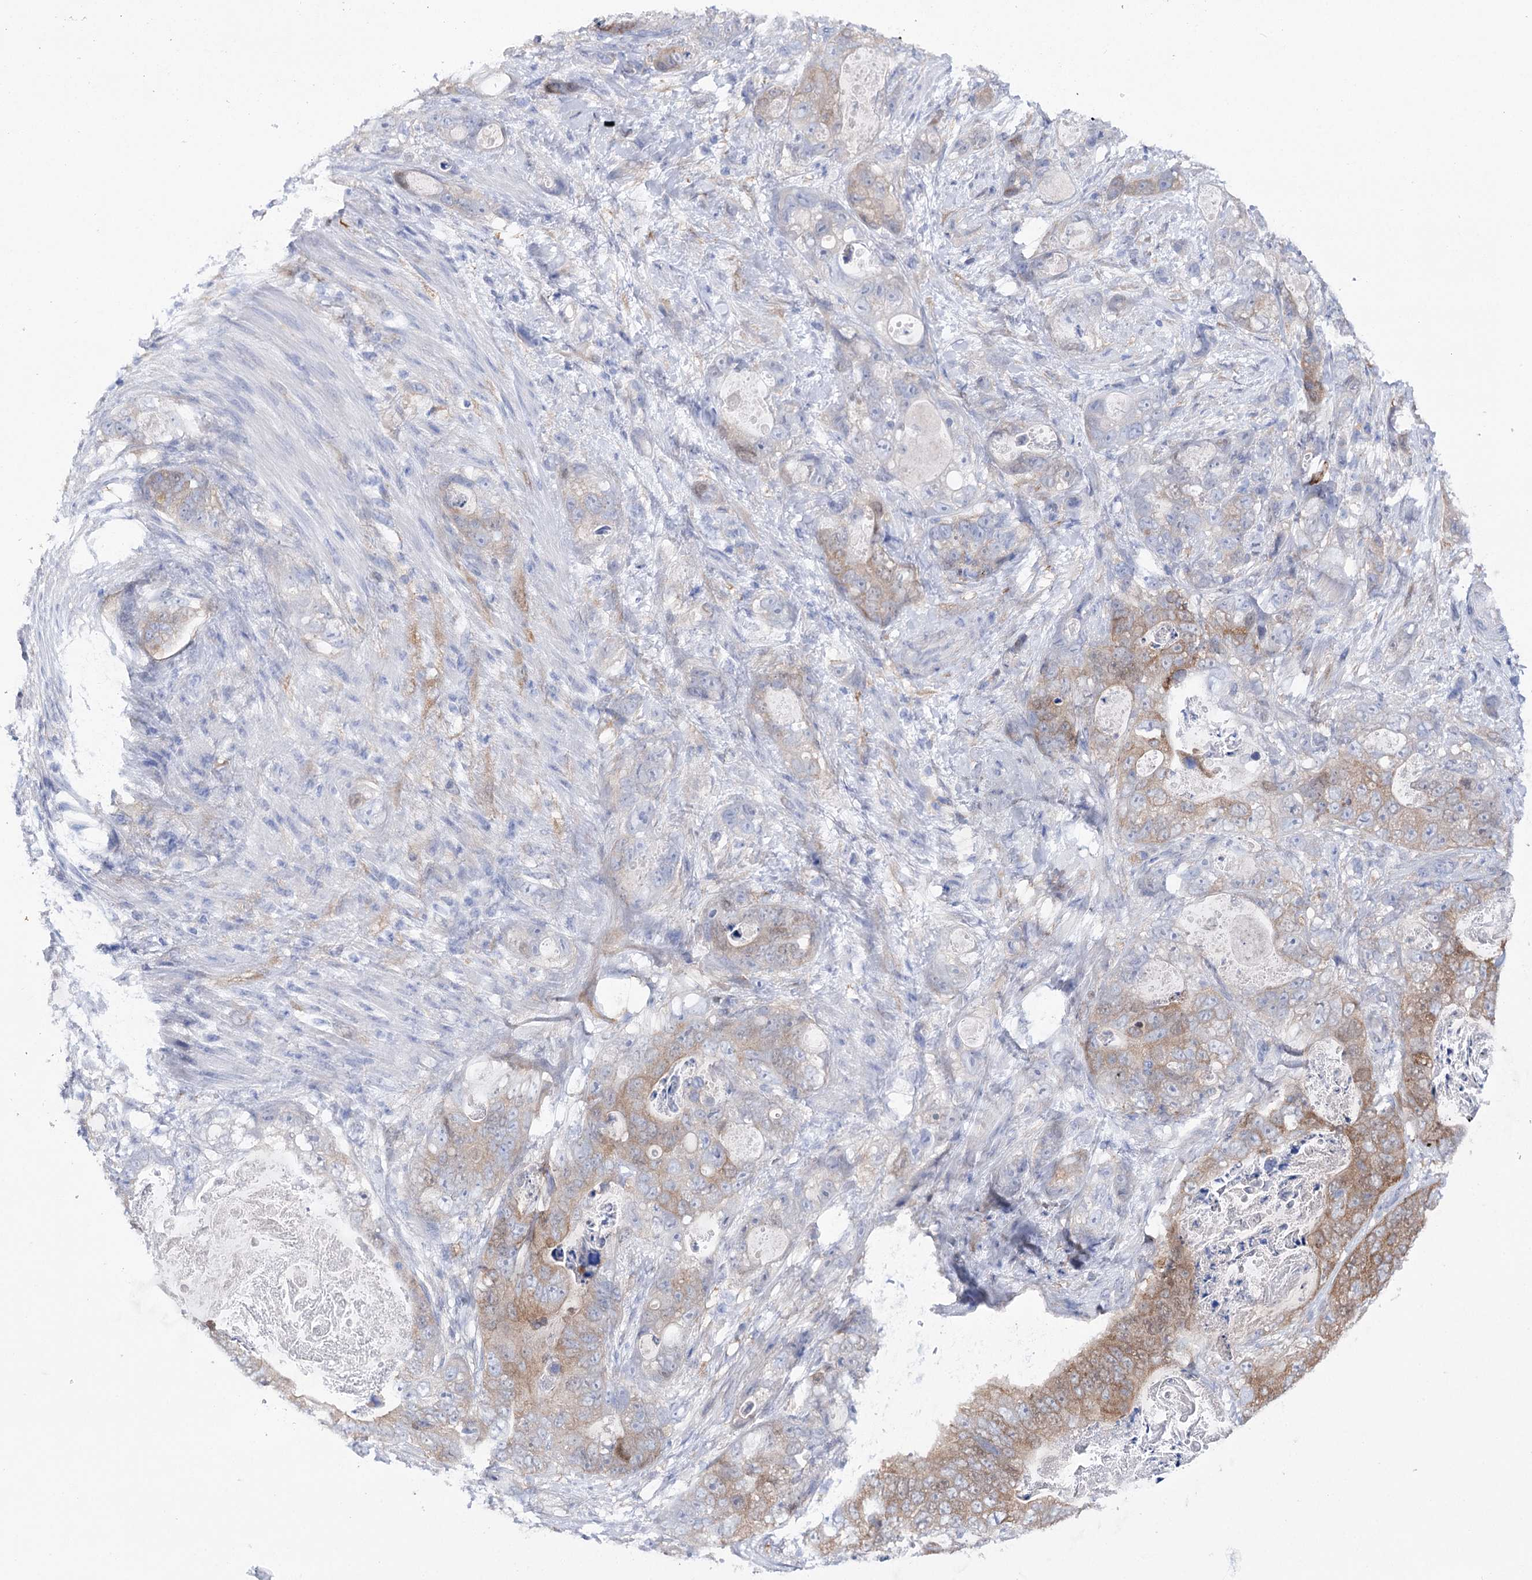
{"staining": {"intensity": "weak", "quantity": "25%-75%", "location": "cytoplasmic/membranous"}, "tissue": "stomach cancer", "cell_type": "Tumor cells", "image_type": "cancer", "snomed": [{"axis": "morphology", "description": "Normal tissue, NOS"}, {"axis": "morphology", "description": "Adenocarcinoma, NOS"}, {"axis": "topography", "description": "Stomach"}], "caption": "Stomach cancer stained with immunohistochemistry exhibits weak cytoplasmic/membranous staining in approximately 25%-75% of tumor cells.", "gene": "UGDH", "patient": {"sex": "female", "age": 89}}